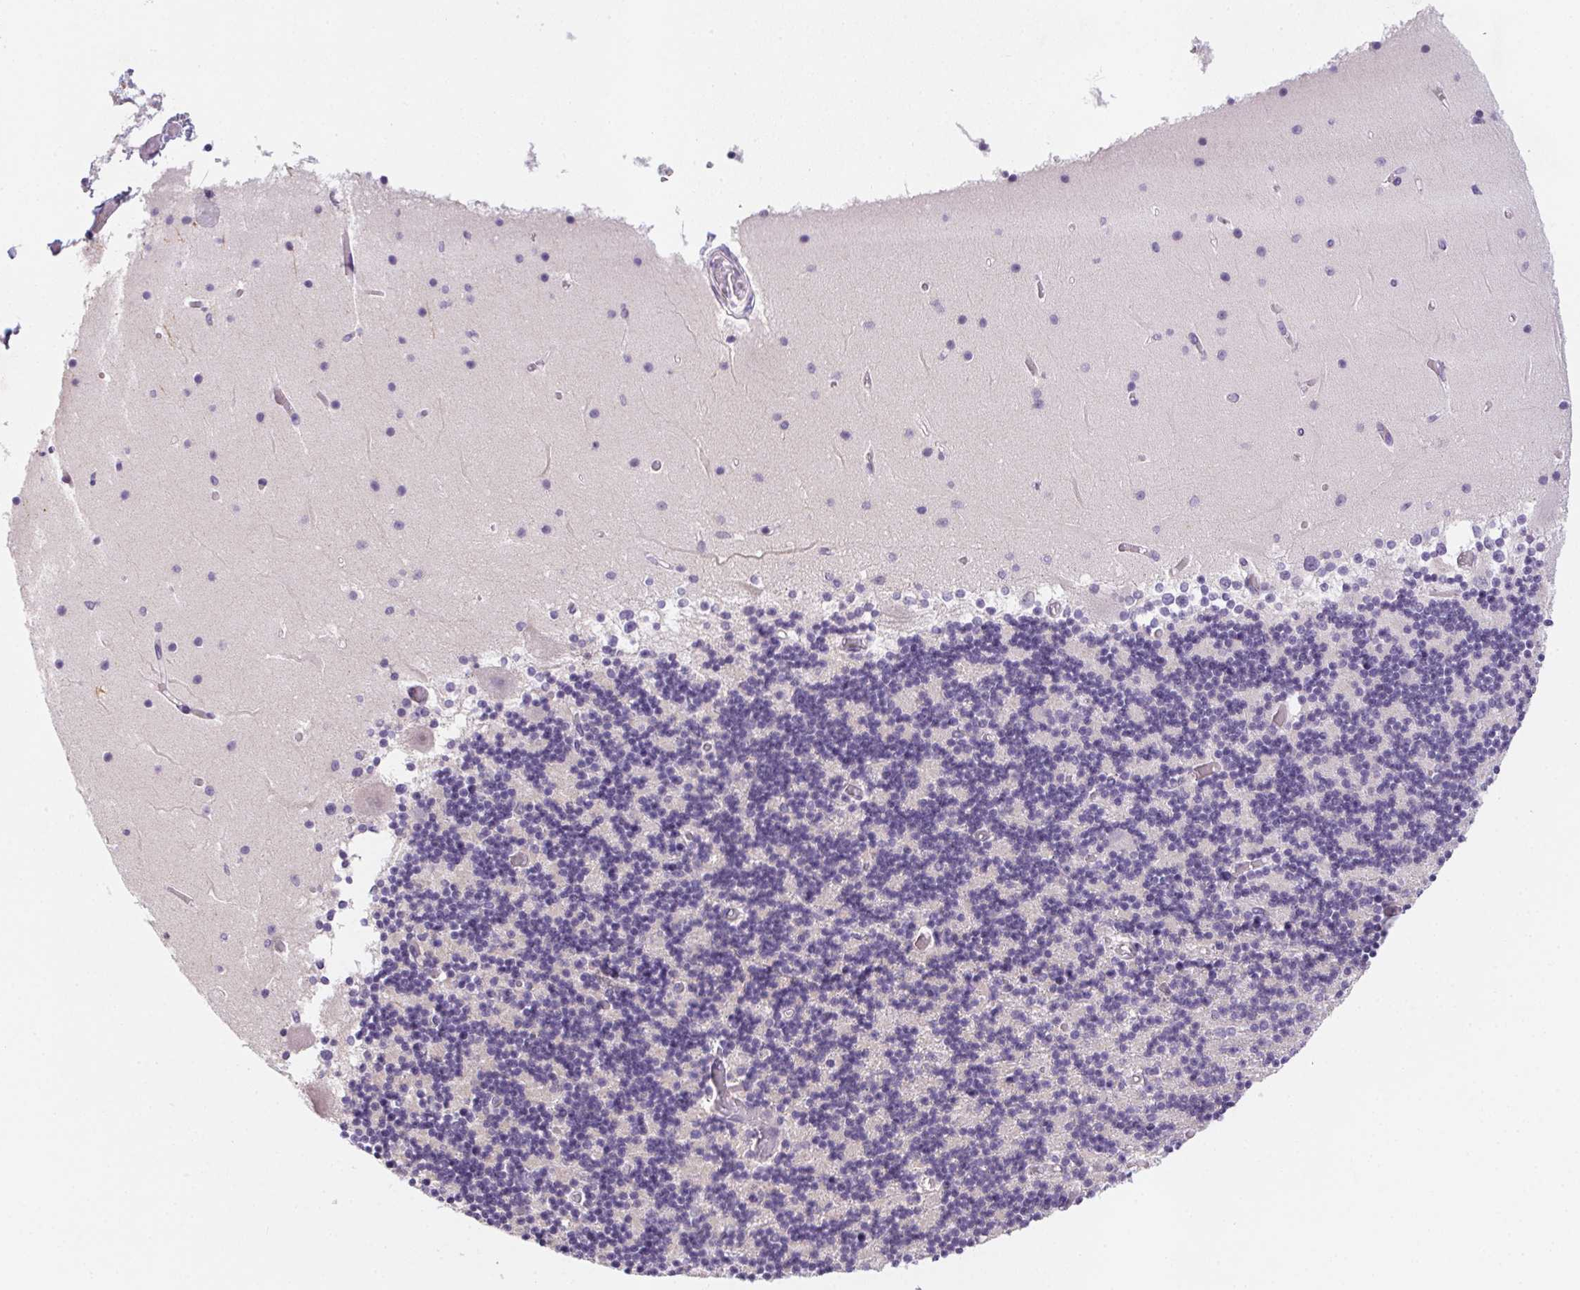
{"staining": {"intensity": "negative", "quantity": "none", "location": "none"}, "tissue": "cerebellum", "cell_type": "Cells in granular layer", "image_type": "normal", "snomed": [{"axis": "morphology", "description": "Normal tissue, NOS"}, {"axis": "topography", "description": "Cerebellum"}], "caption": "A photomicrograph of cerebellum stained for a protein demonstrates no brown staining in cells in granular layer. (IHC, brightfield microscopy, high magnification).", "gene": "HELLS", "patient": {"sex": "female", "age": 28}}